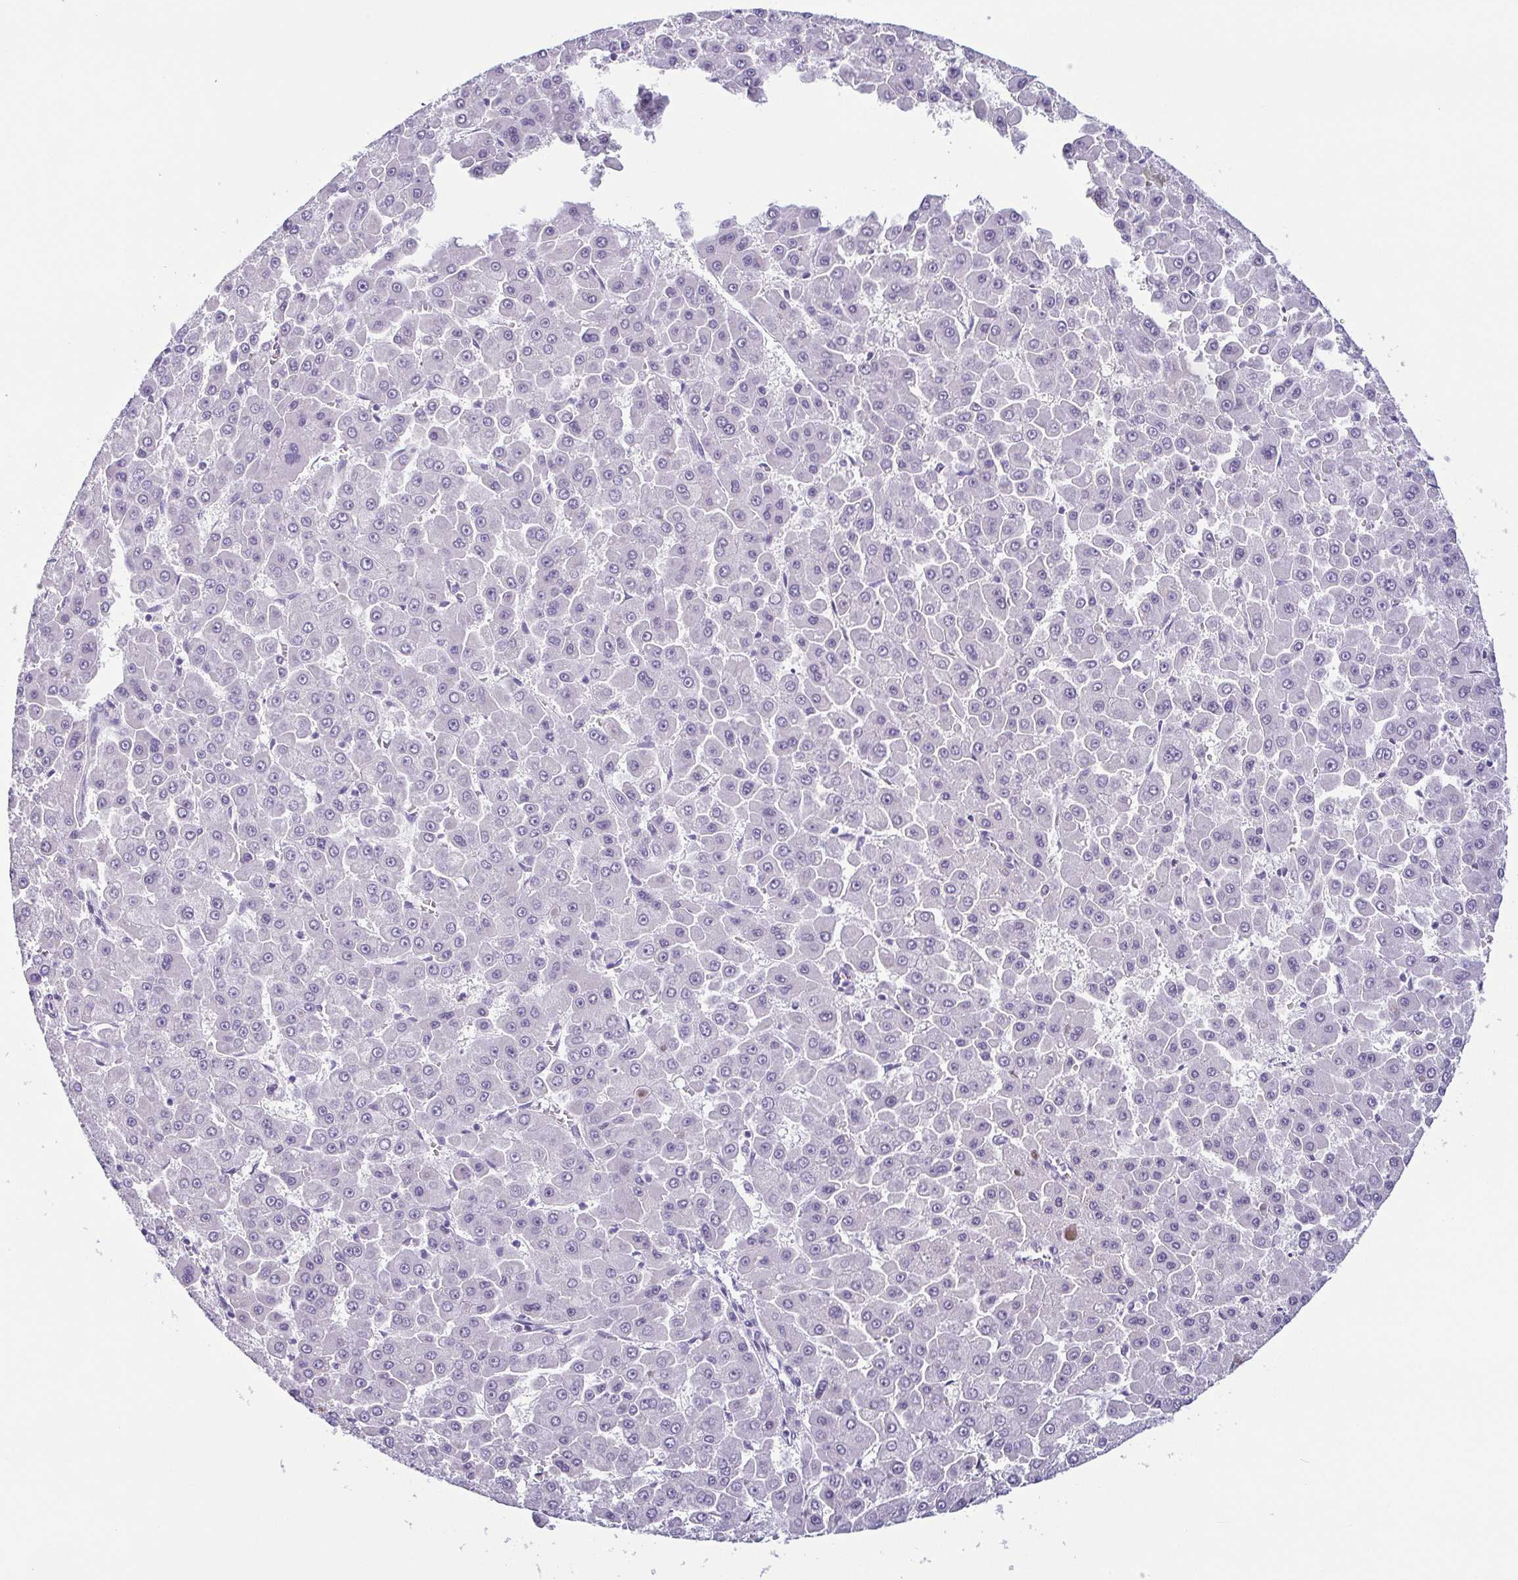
{"staining": {"intensity": "negative", "quantity": "none", "location": "none"}, "tissue": "liver cancer", "cell_type": "Tumor cells", "image_type": "cancer", "snomed": [{"axis": "morphology", "description": "Carcinoma, Hepatocellular, NOS"}, {"axis": "topography", "description": "Liver"}], "caption": "Immunohistochemistry (IHC) image of hepatocellular carcinoma (liver) stained for a protein (brown), which displays no staining in tumor cells.", "gene": "KRT78", "patient": {"sex": "male", "age": 78}}